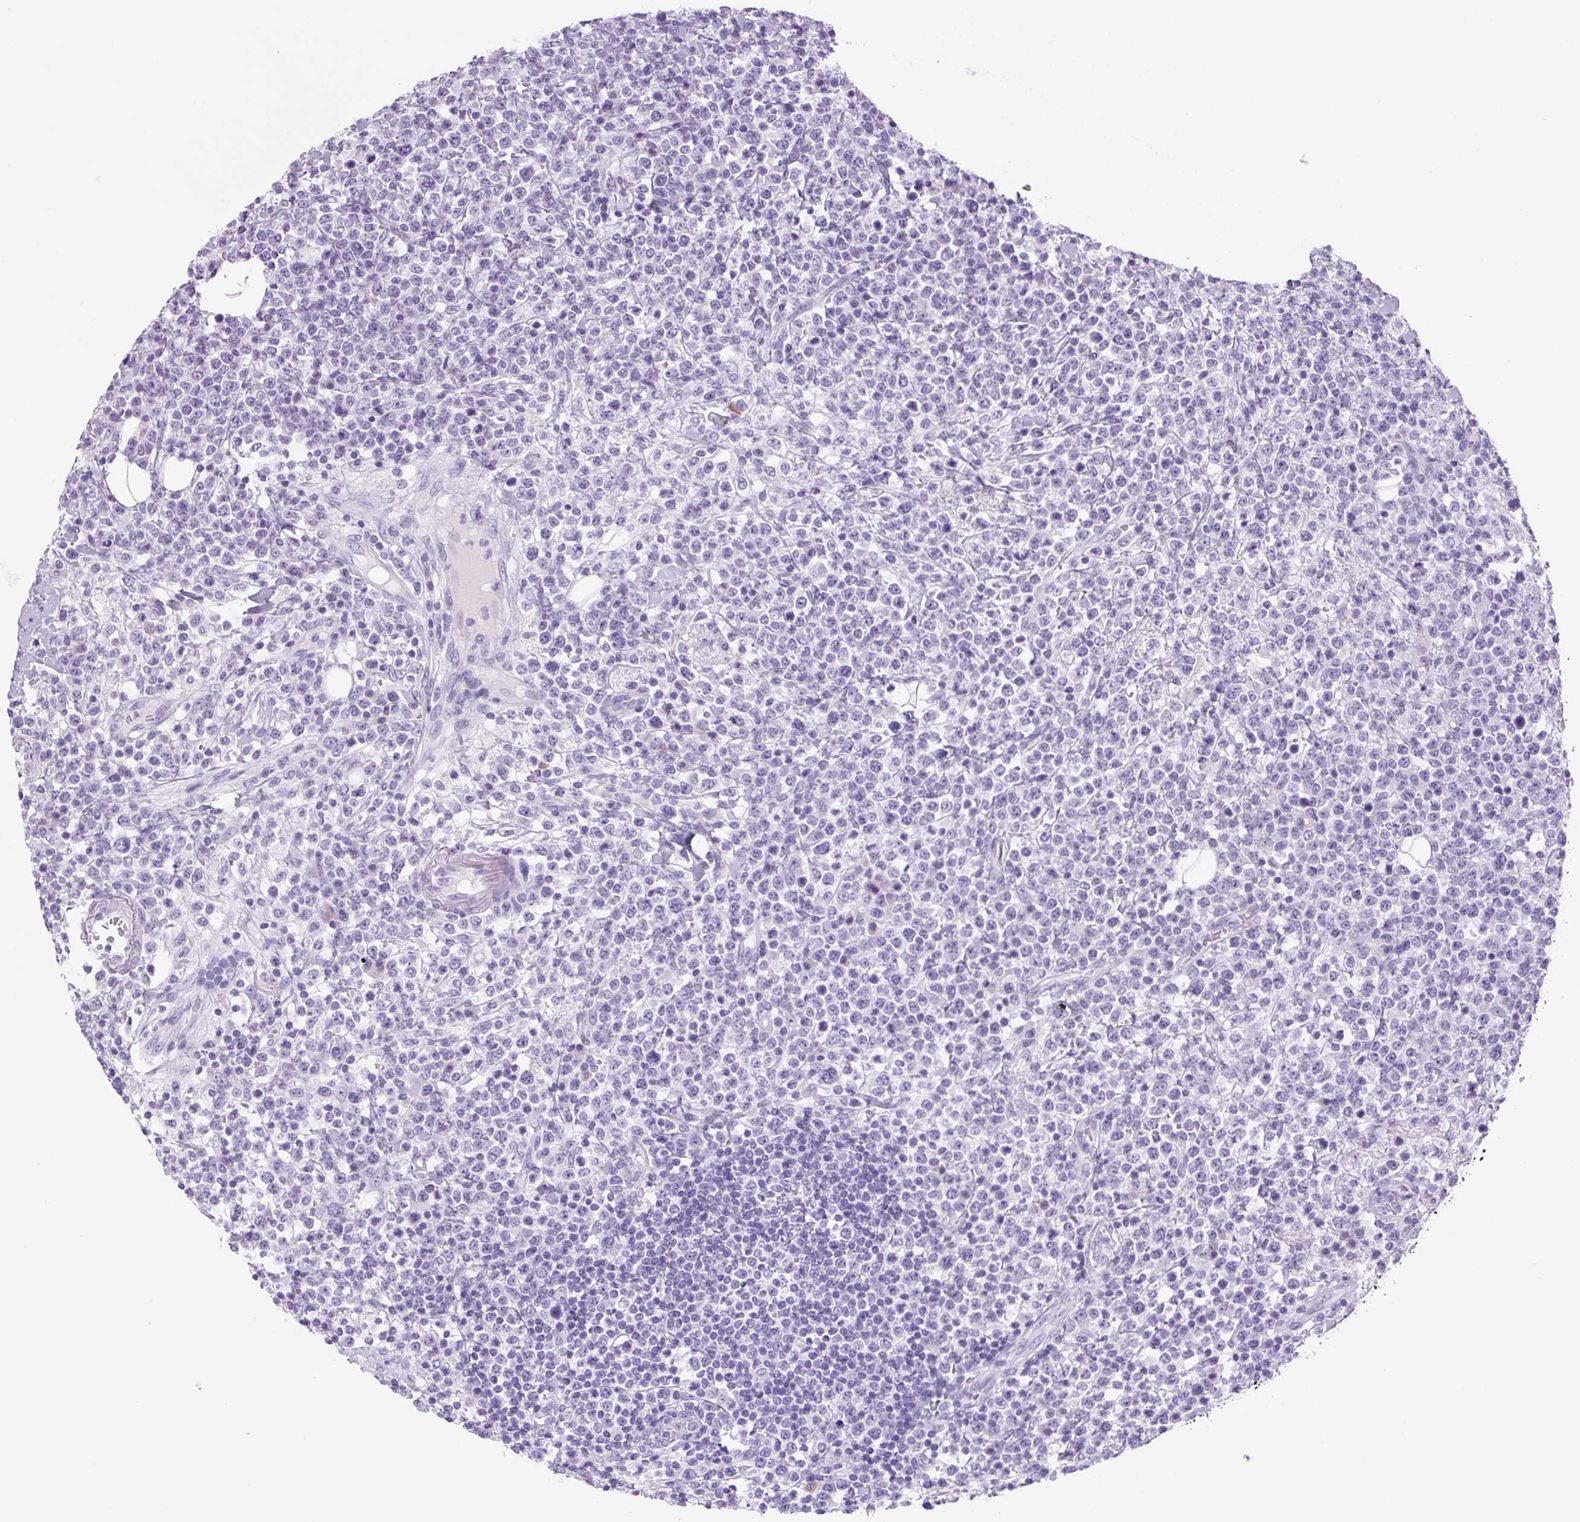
{"staining": {"intensity": "negative", "quantity": "none", "location": "none"}, "tissue": "lymphoma", "cell_type": "Tumor cells", "image_type": "cancer", "snomed": [{"axis": "morphology", "description": "Malignant lymphoma, non-Hodgkin's type, High grade"}, {"axis": "topography", "description": "Colon"}], "caption": "This is an immunohistochemistry (IHC) histopathology image of lymphoma. There is no expression in tumor cells.", "gene": "PRRT1", "patient": {"sex": "female", "age": 53}}